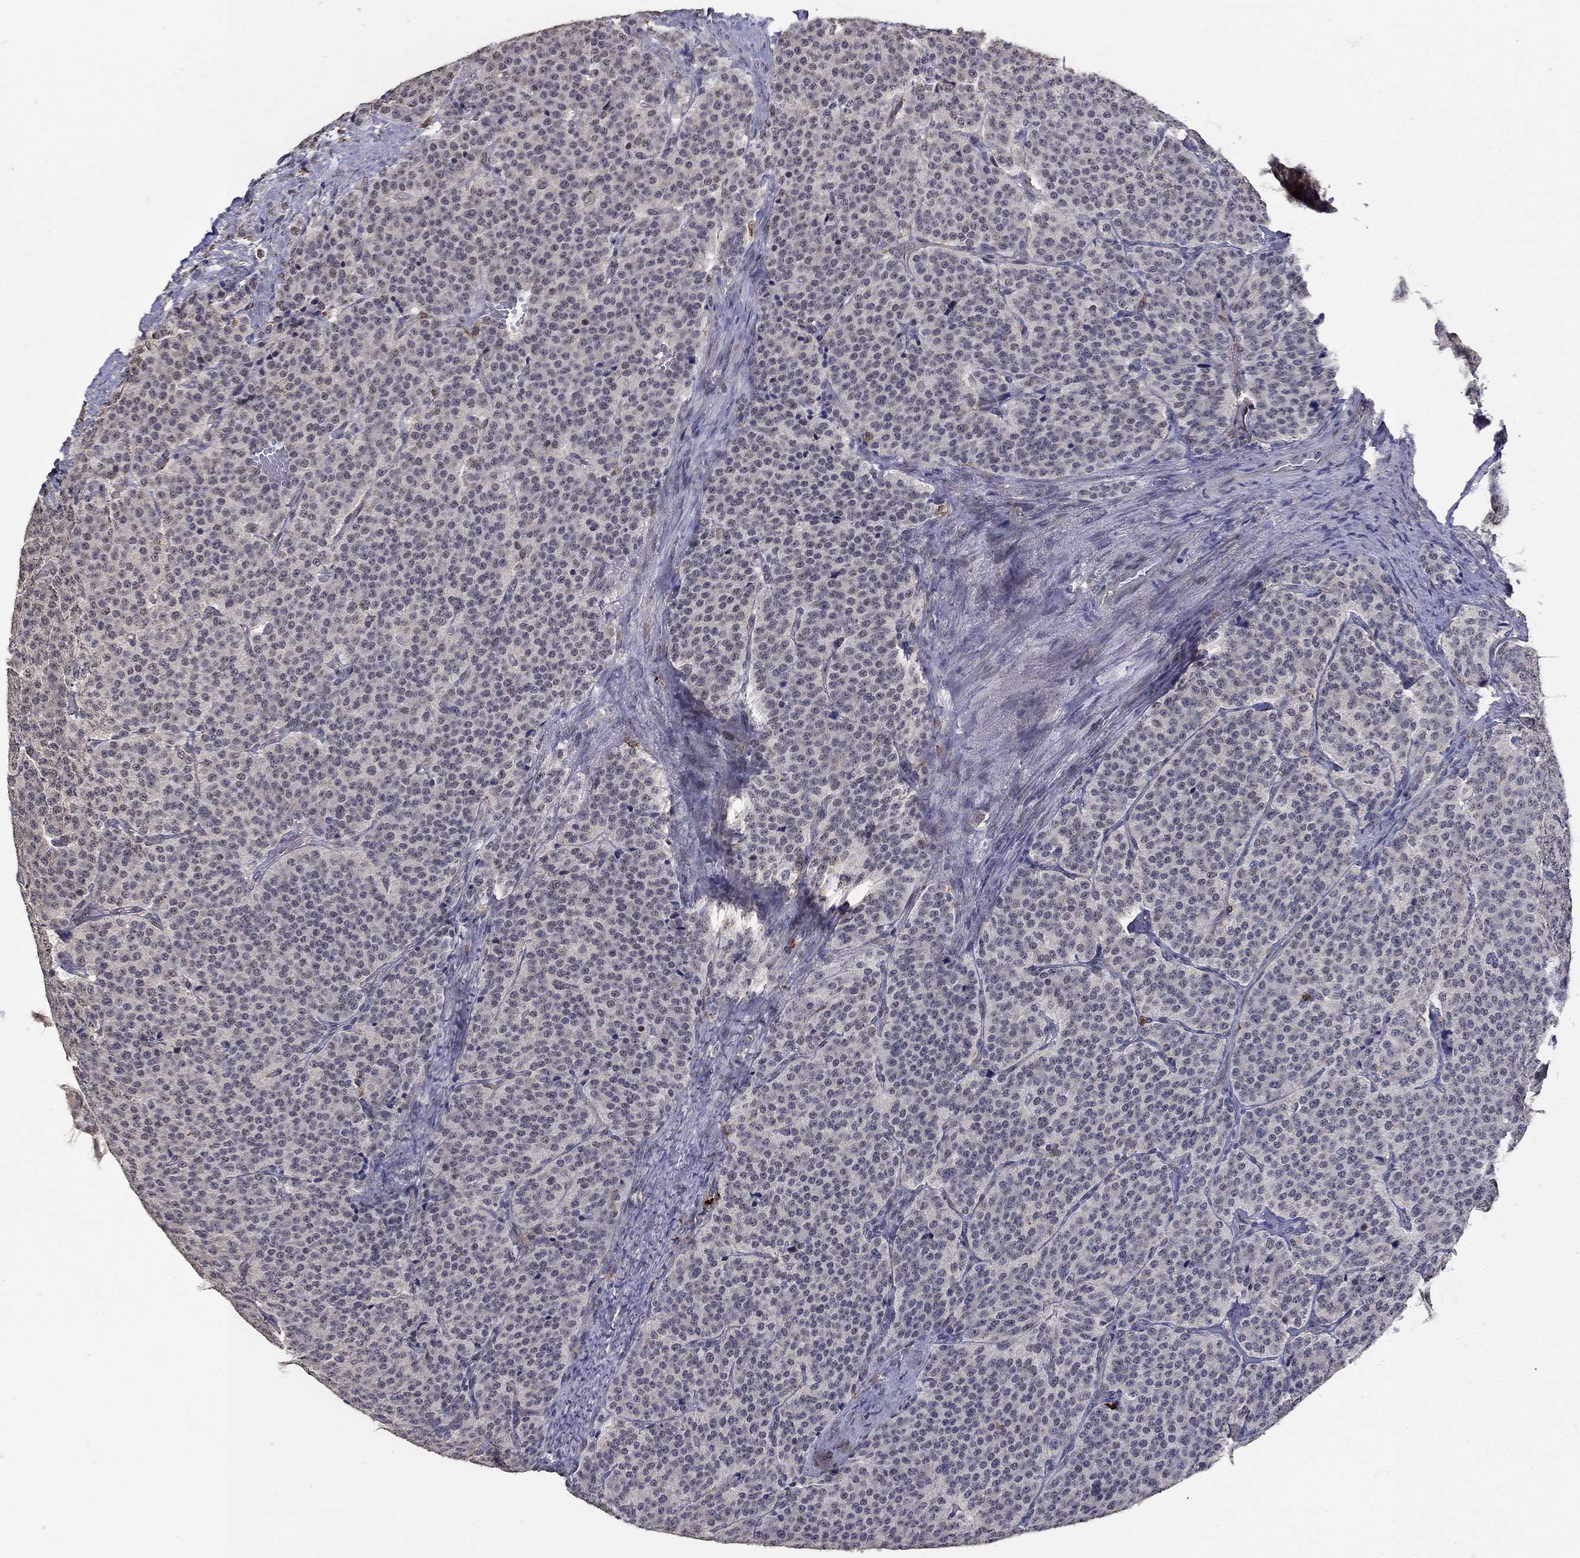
{"staining": {"intensity": "negative", "quantity": "none", "location": "none"}, "tissue": "carcinoid", "cell_type": "Tumor cells", "image_type": "cancer", "snomed": [{"axis": "morphology", "description": "Carcinoid, malignant, NOS"}, {"axis": "topography", "description": "Small intestine"}], "caption": "Immunohistochemistry (IHC) photomicrograph of carcinoid stained for a protein (brown), which shows no positivity in tumor cells.", "gene": "GRIA3", "patient": {"sex": "female", "age": 58}}